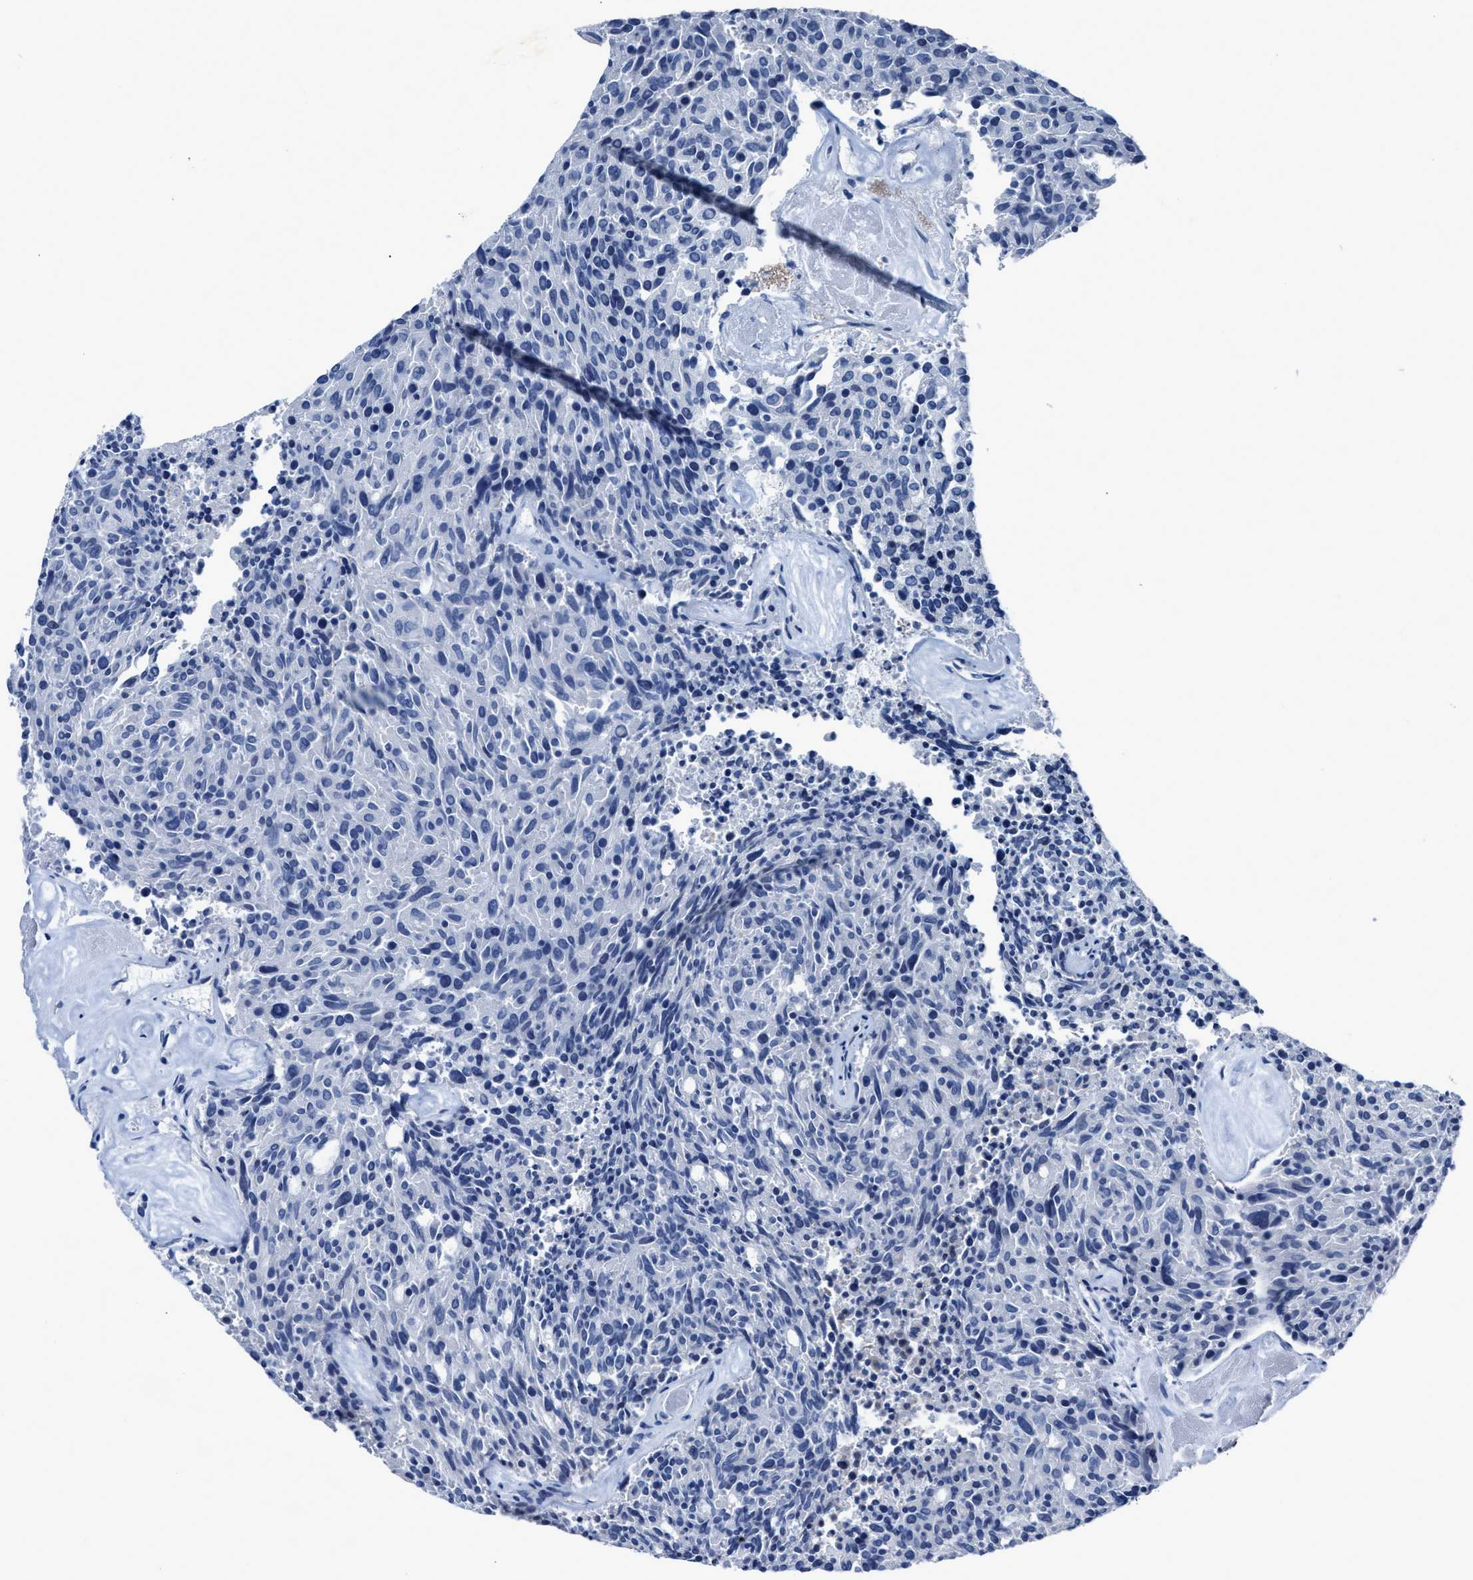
{"staining": {"intensity": "negative", "quantity": "none", "location": "none"}, "tissue": "carcinoid", "cell_type": "Tumor cells", "image_type": "cancer", "snomed": [{"axis": "morphology", "description": "Carcinoid, malignant, NOS"}, {"axis": "topography", "description": "Pancreas"}], "caption": "This is an immunohistochemistry histopathology image of carcinoid (malignant). There is no positivity in tumor cells.", "gene": "CEACAM5", "patient": {"sex": "female", "age": 54}}